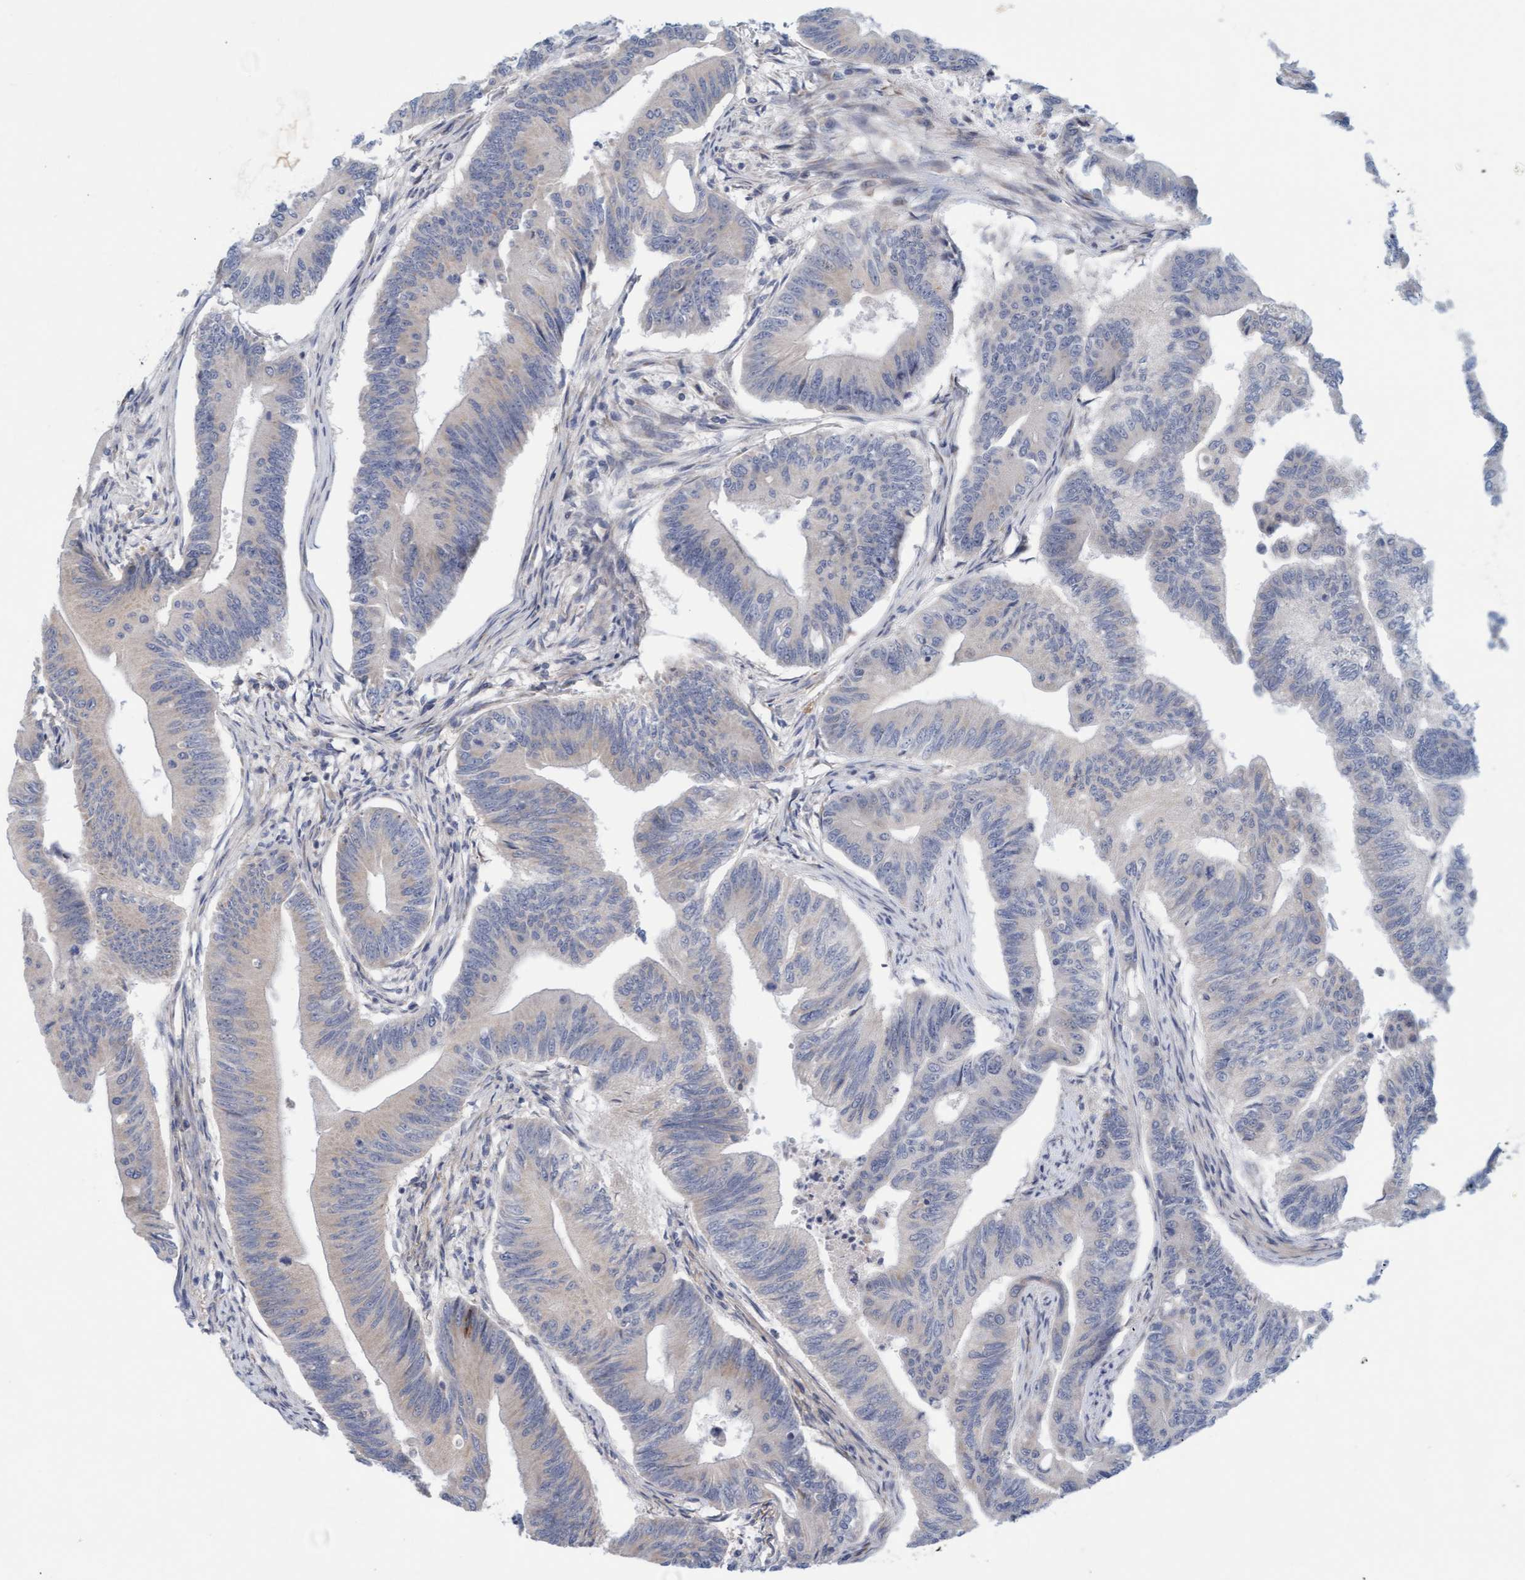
{"staining": {"intensity": "weak", "quantity": "<25%", "location": "cytoplasmic/membranous"}, "tissue": "colorectal cancer", "cell_type": "Tumor cells", "image_type": "cancer", "snomed": [{"axis": "morphology", "description": "Adenoma, NOS"}, {"axis": "morphology", "description": "Adenocarcinoma, NOS"}, {"axis": "topography", "description": "Colon"}], "caption": "Immunohistochemistry (IHC) histopathology image of colorectal adenoma stained for a protein (brown), which reveals no positivity in tumor cells.", "gene": "ZC3H3", "patient": {"sex": "male", "age": 79}}